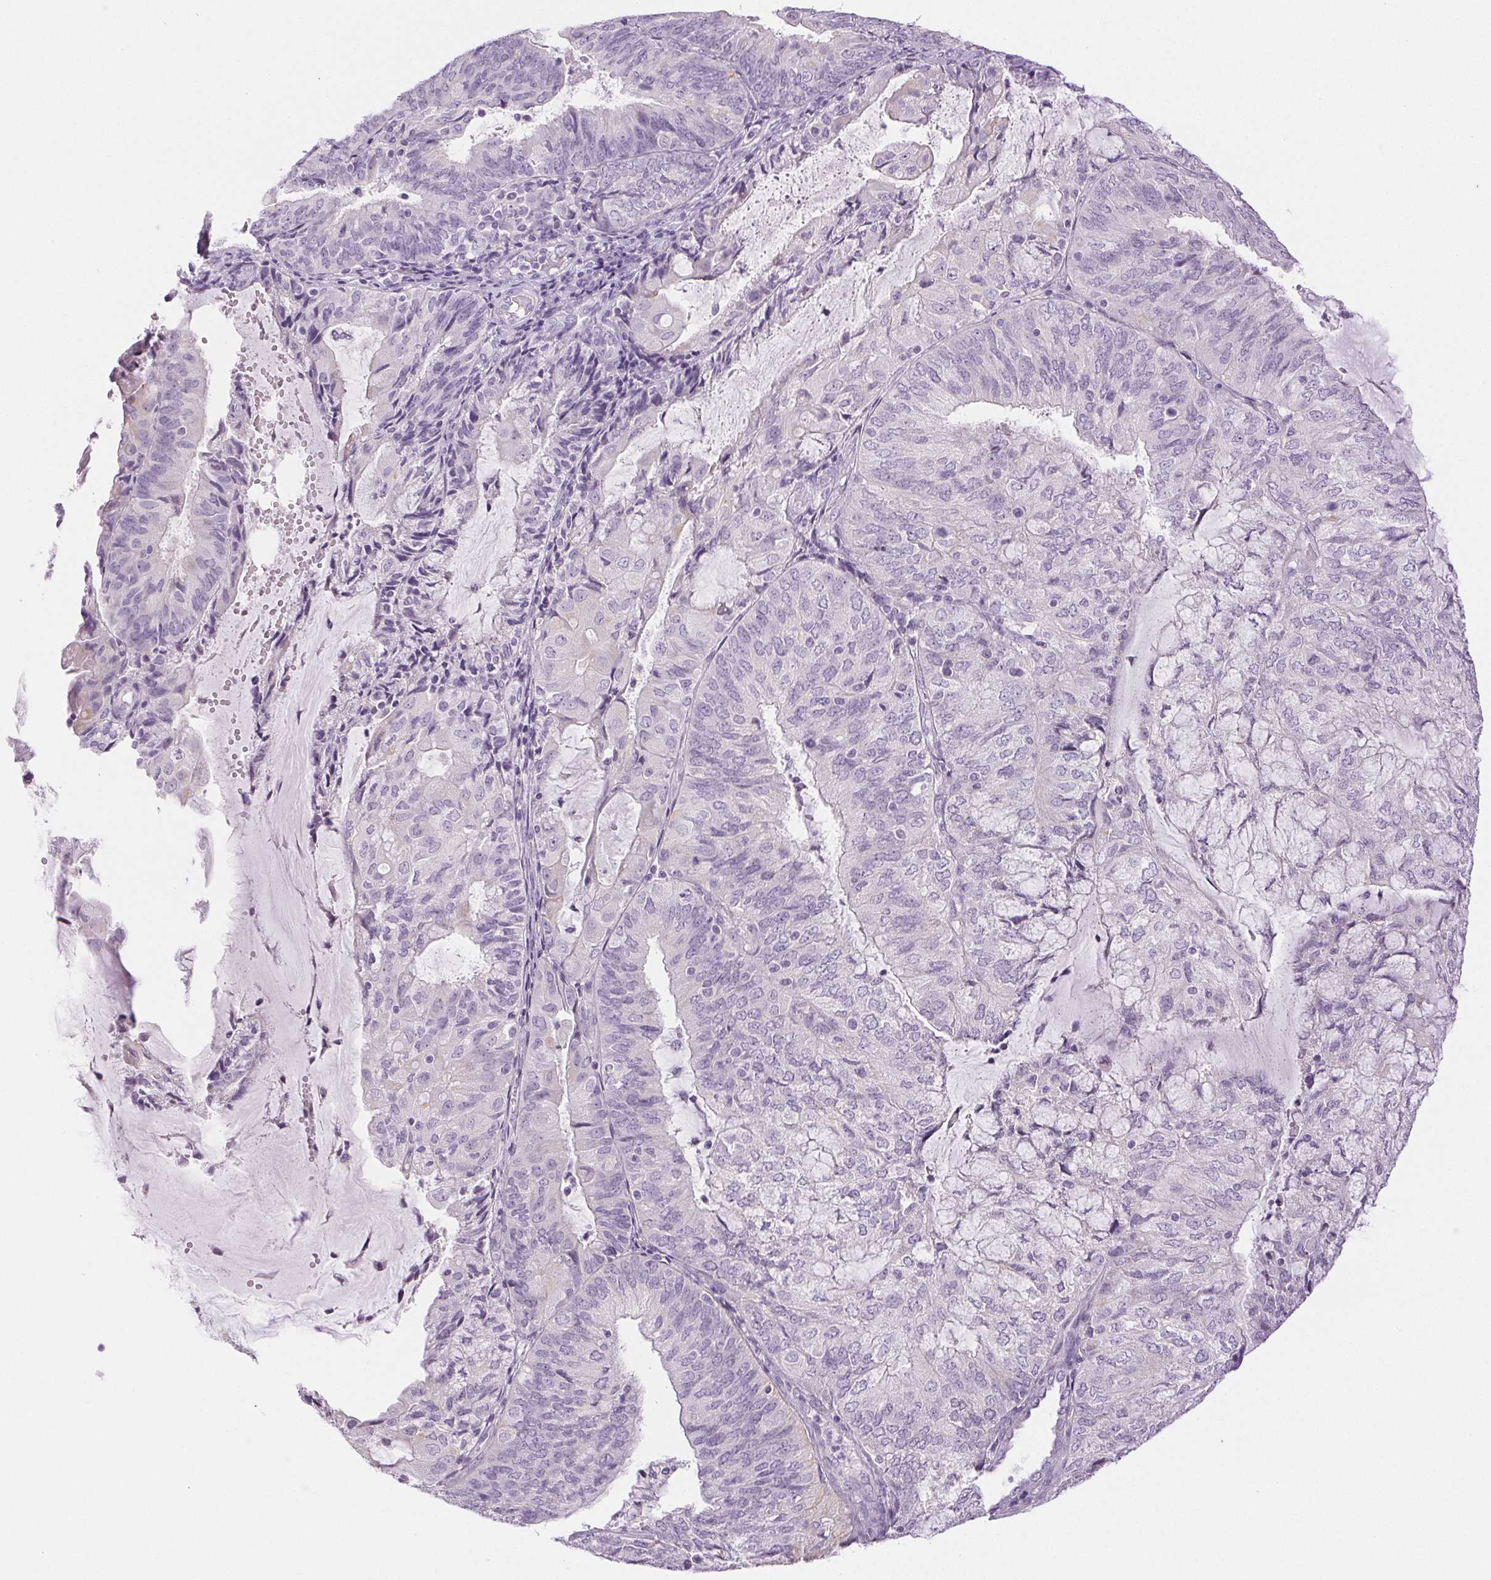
{"staining": {"intensity": "negative", "quantity": "none", "location": "none"}, "tissue": "endometrial cancer", "cell_type": "Tumor cells", "image_type": "cancer", "snomed": [{"axis": "morphology", "description": "Adenocarcinoma, NOS"}, {"axis": "topography", "description": "Endometrium"}], "caption": "An image of human endometrial cancer is negative for staining in tumor cells.", "gene": "SLC5A2", "patient": {"sex": "female", "age": 81}}